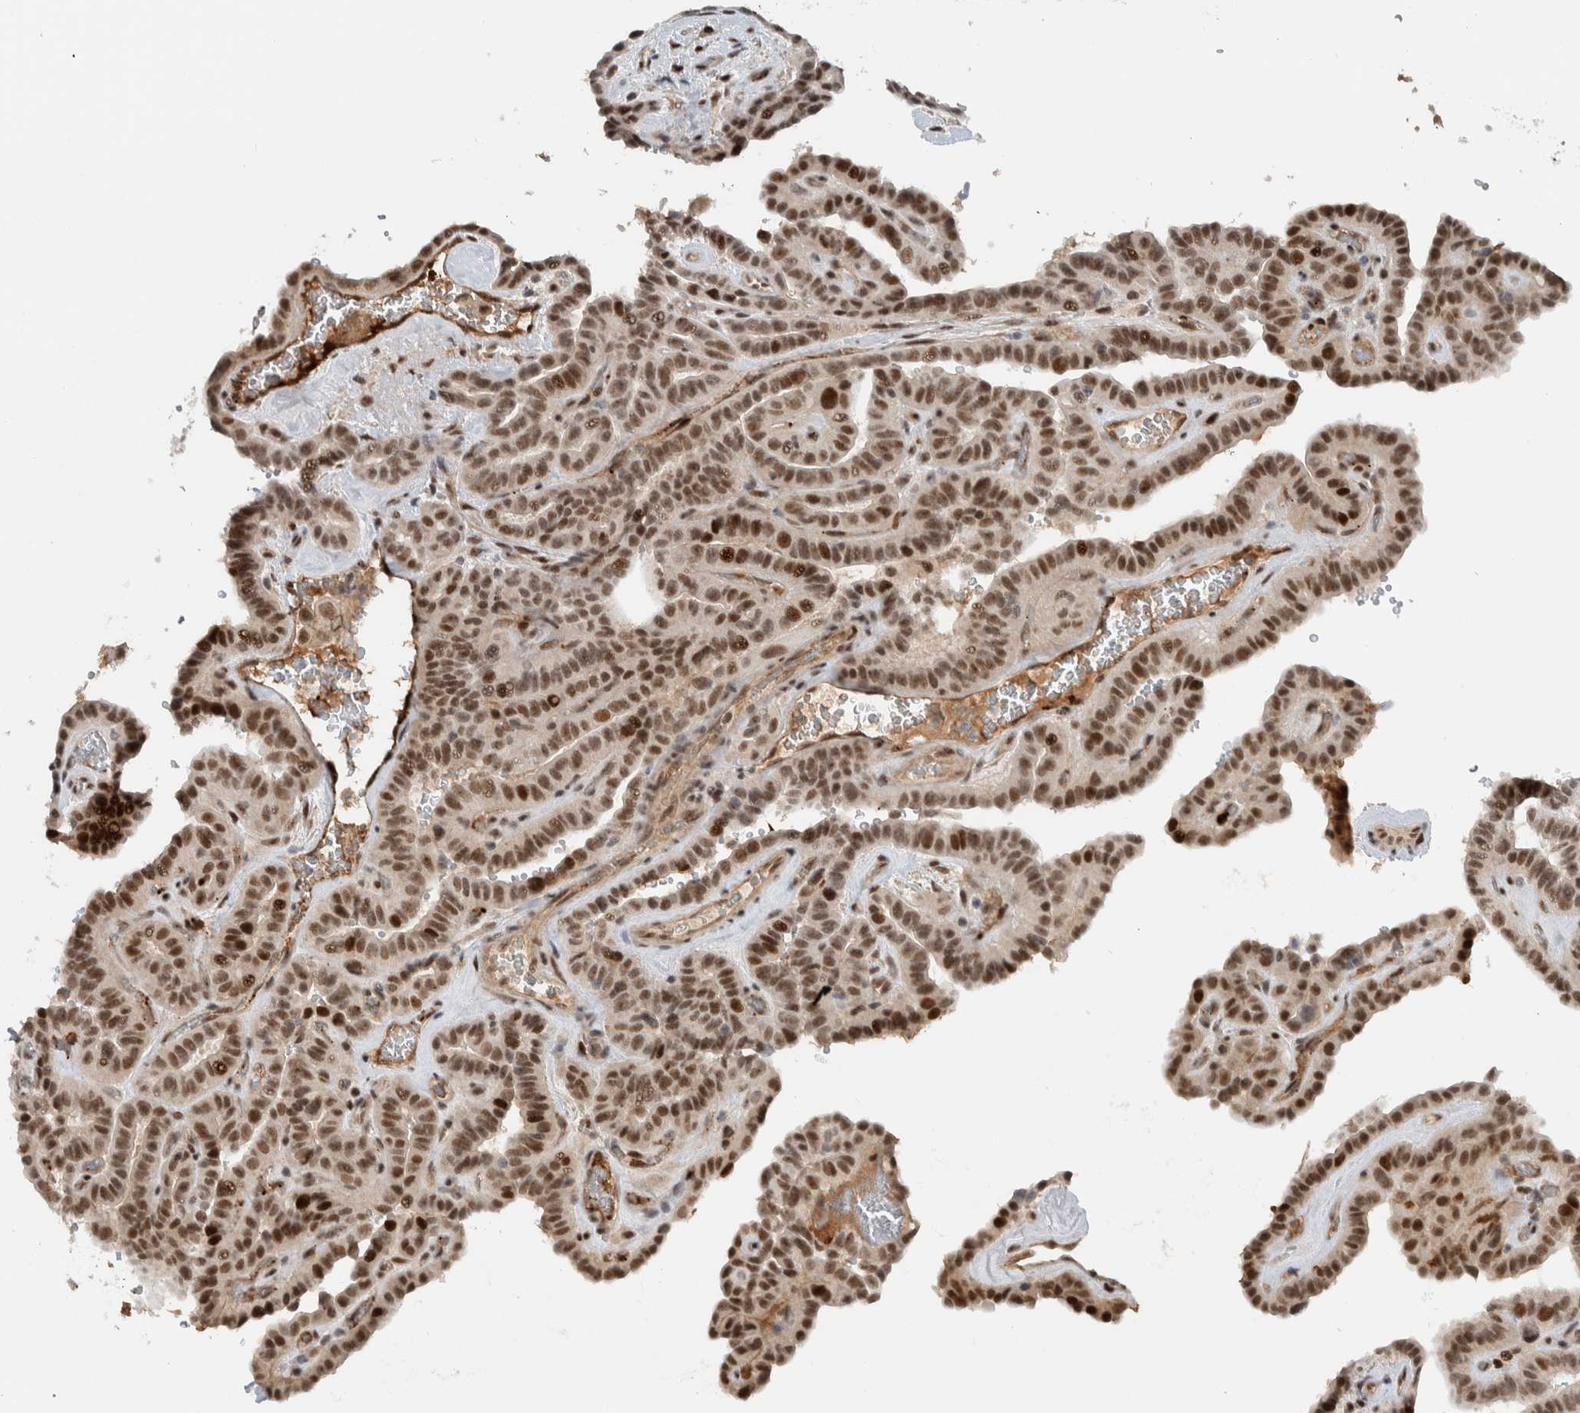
{"staining": {"intensity": "strong", "quantity": "25%-75%", "location": "nuclear"}, "tissue": "thyroid cancer", "cell_type": "Tumor cells", "image_type": "cancer", "snomed": [{"axis": "morphology", "description": "Papillary adenocarcinoma, NOS"}, {"axis": "topography", "description": "Thyroid gland"}], "caption": "Protein expression analysis of human thyroid cancer (papillary adenocarcinoma) reveals strong nuclear positivity in approximately 25%-75% of tumor cells. (IHC, brightfield microscopy, high magnification).", "gene": "ZFP91", "patient": {"sex": "male", "age": 77}}